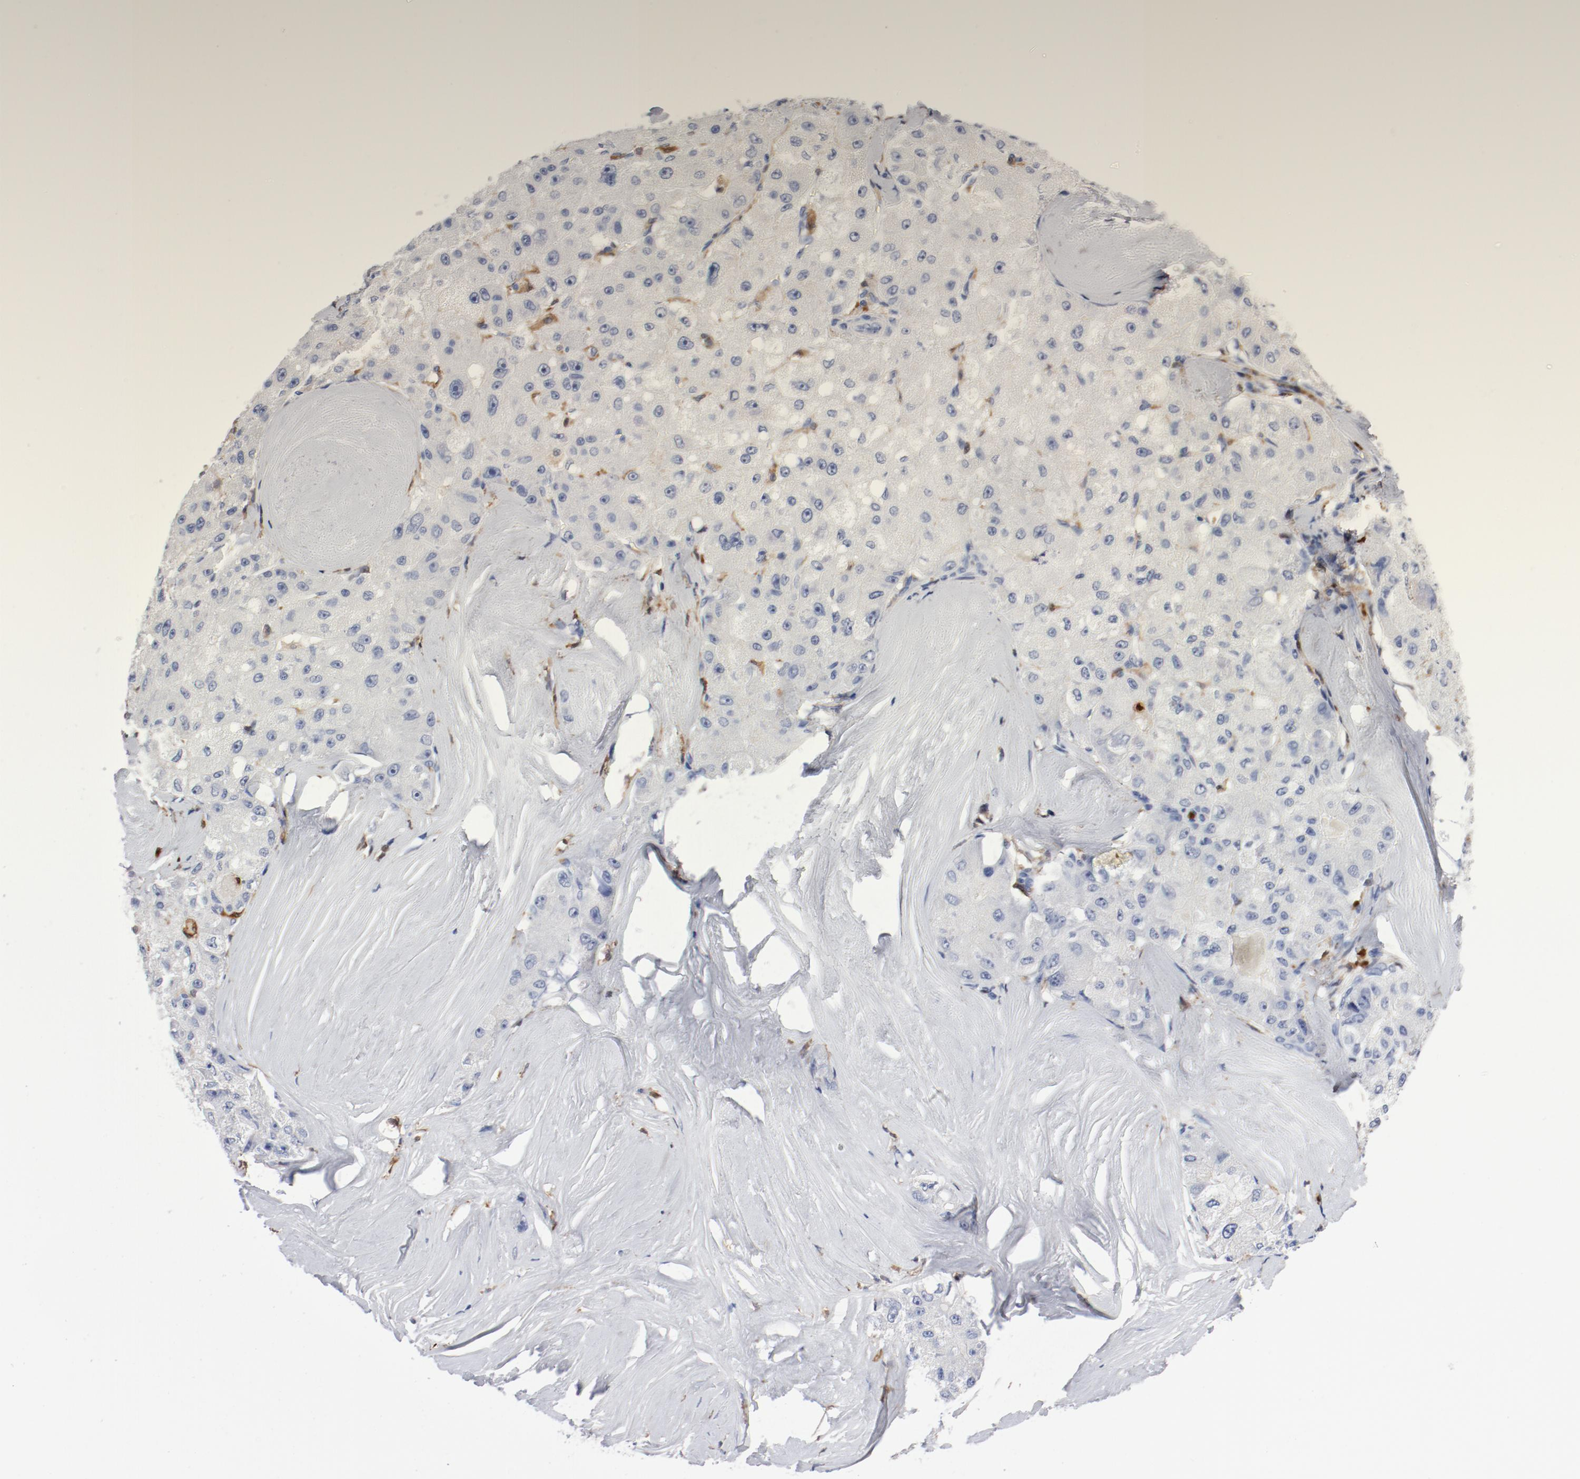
{"staining": {"intensity": "negative", "quantity": "none", "location": "none"}, "tissue": "liver cancer", "cell_type": "Tumor cells", "image_type": "cancer", "snomed": [{"axis": "morphology", "description": "Carcinoma, Hepatocellular, NOS"}, {"axis": "topography", "description": "Liver"}], "caption": "Immunohistochemistry of liver hepatocellular carcinoma exhibits no staining in tumor cells. (DAB immunohistochemistry (IHC) with hematoxylin counter stain).", "gene": "NCF1", "patient": {"sex": "male", "age": 80}}